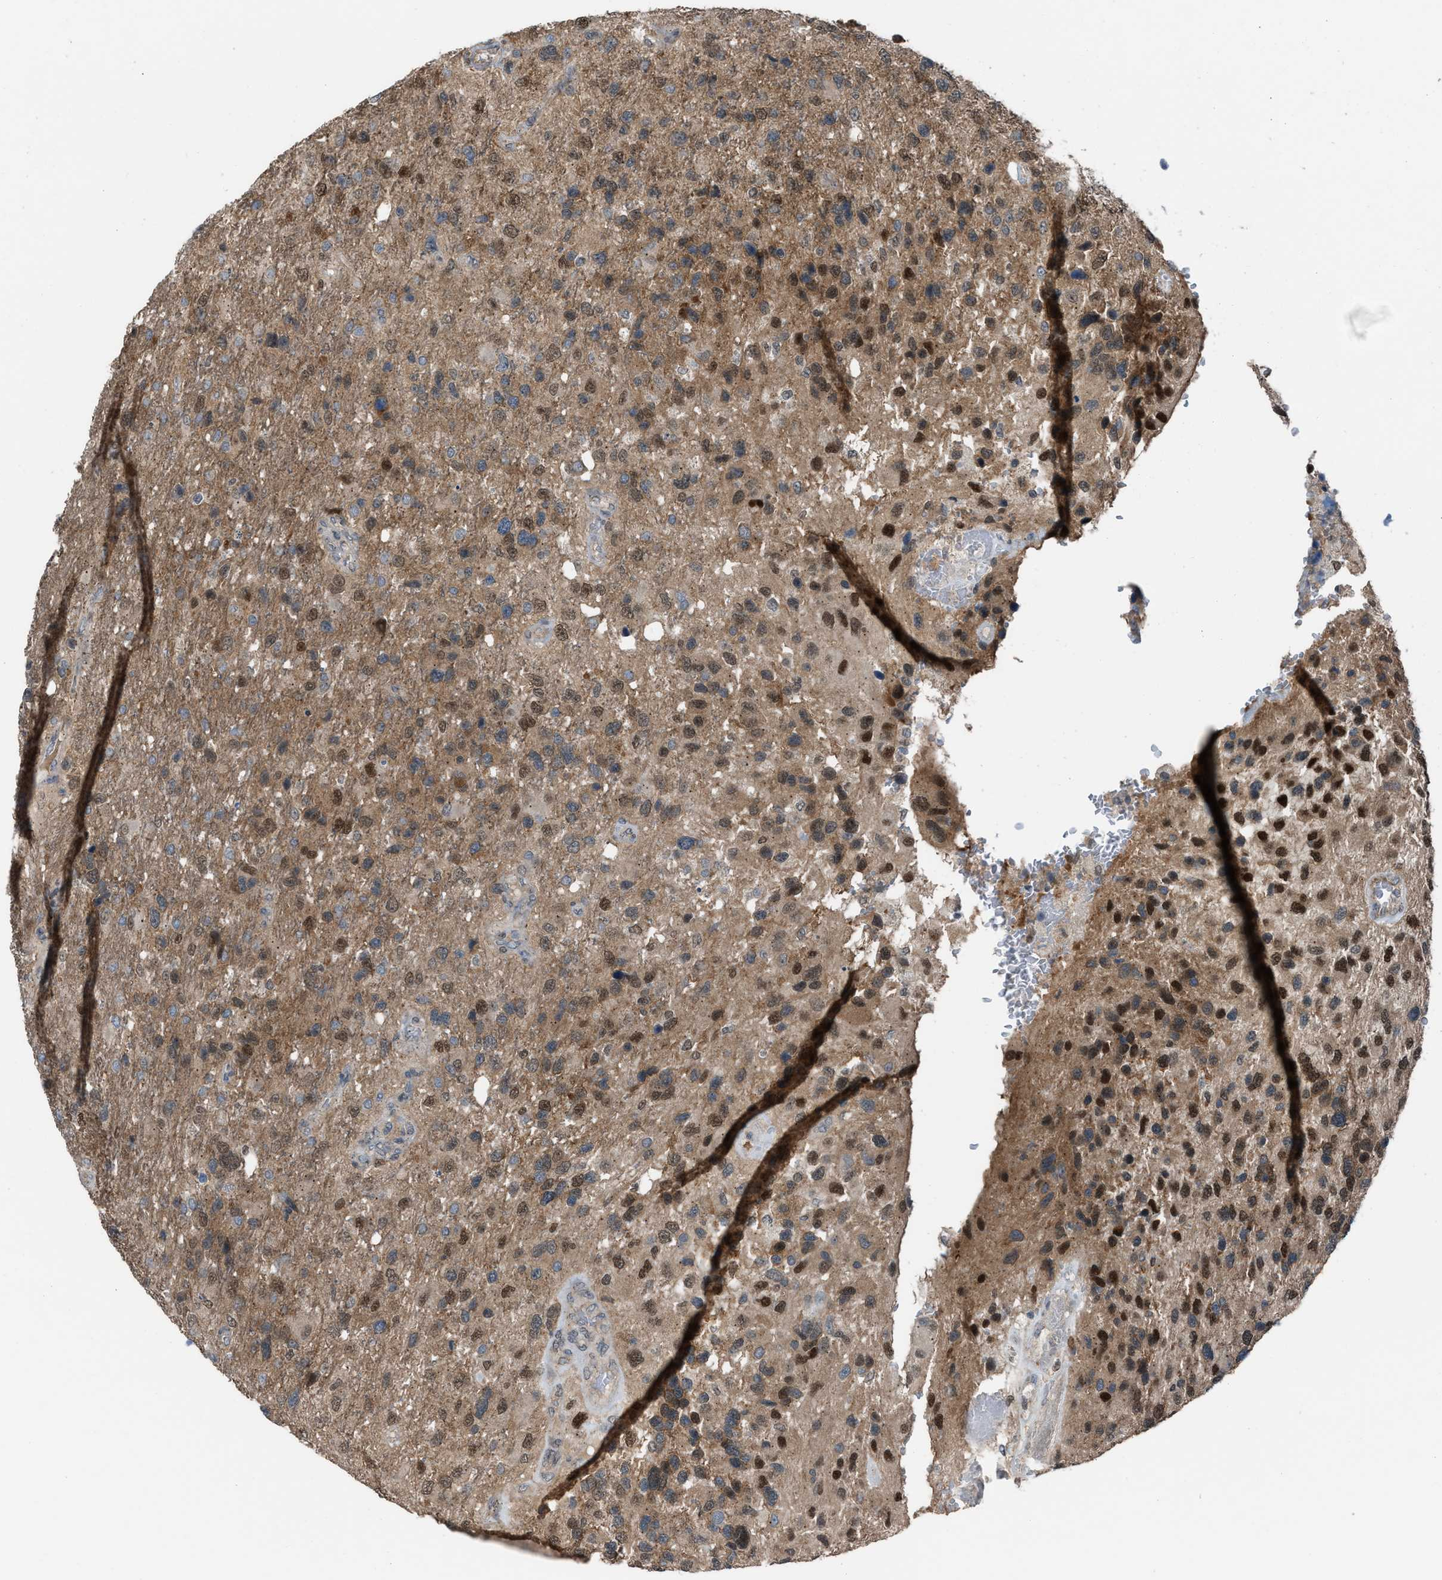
{"staining": {"intensity": "strong", "quantity": "25%-75%", "location": "cytoplasmic/membranous,nuclear"}, "tissue": "glioma", "cell_type": "Tumor cells", "image_type": "cancer", "snomed": [{"axis": "morphology", "description": "Glioma, malignant, High grade"}, {"axis": "topography", "description": "Brain"}], "caption": "Protein staining of glioma tissue exhibits strong cytoplasmic/membranous and nuclear expression in about 25%-75% of tumor cells. (brown staining indicates protein expression, while blue staining denotes nuclei).", "gene": "CRTC1", "patient": {"sex": "female", "age": 58}}